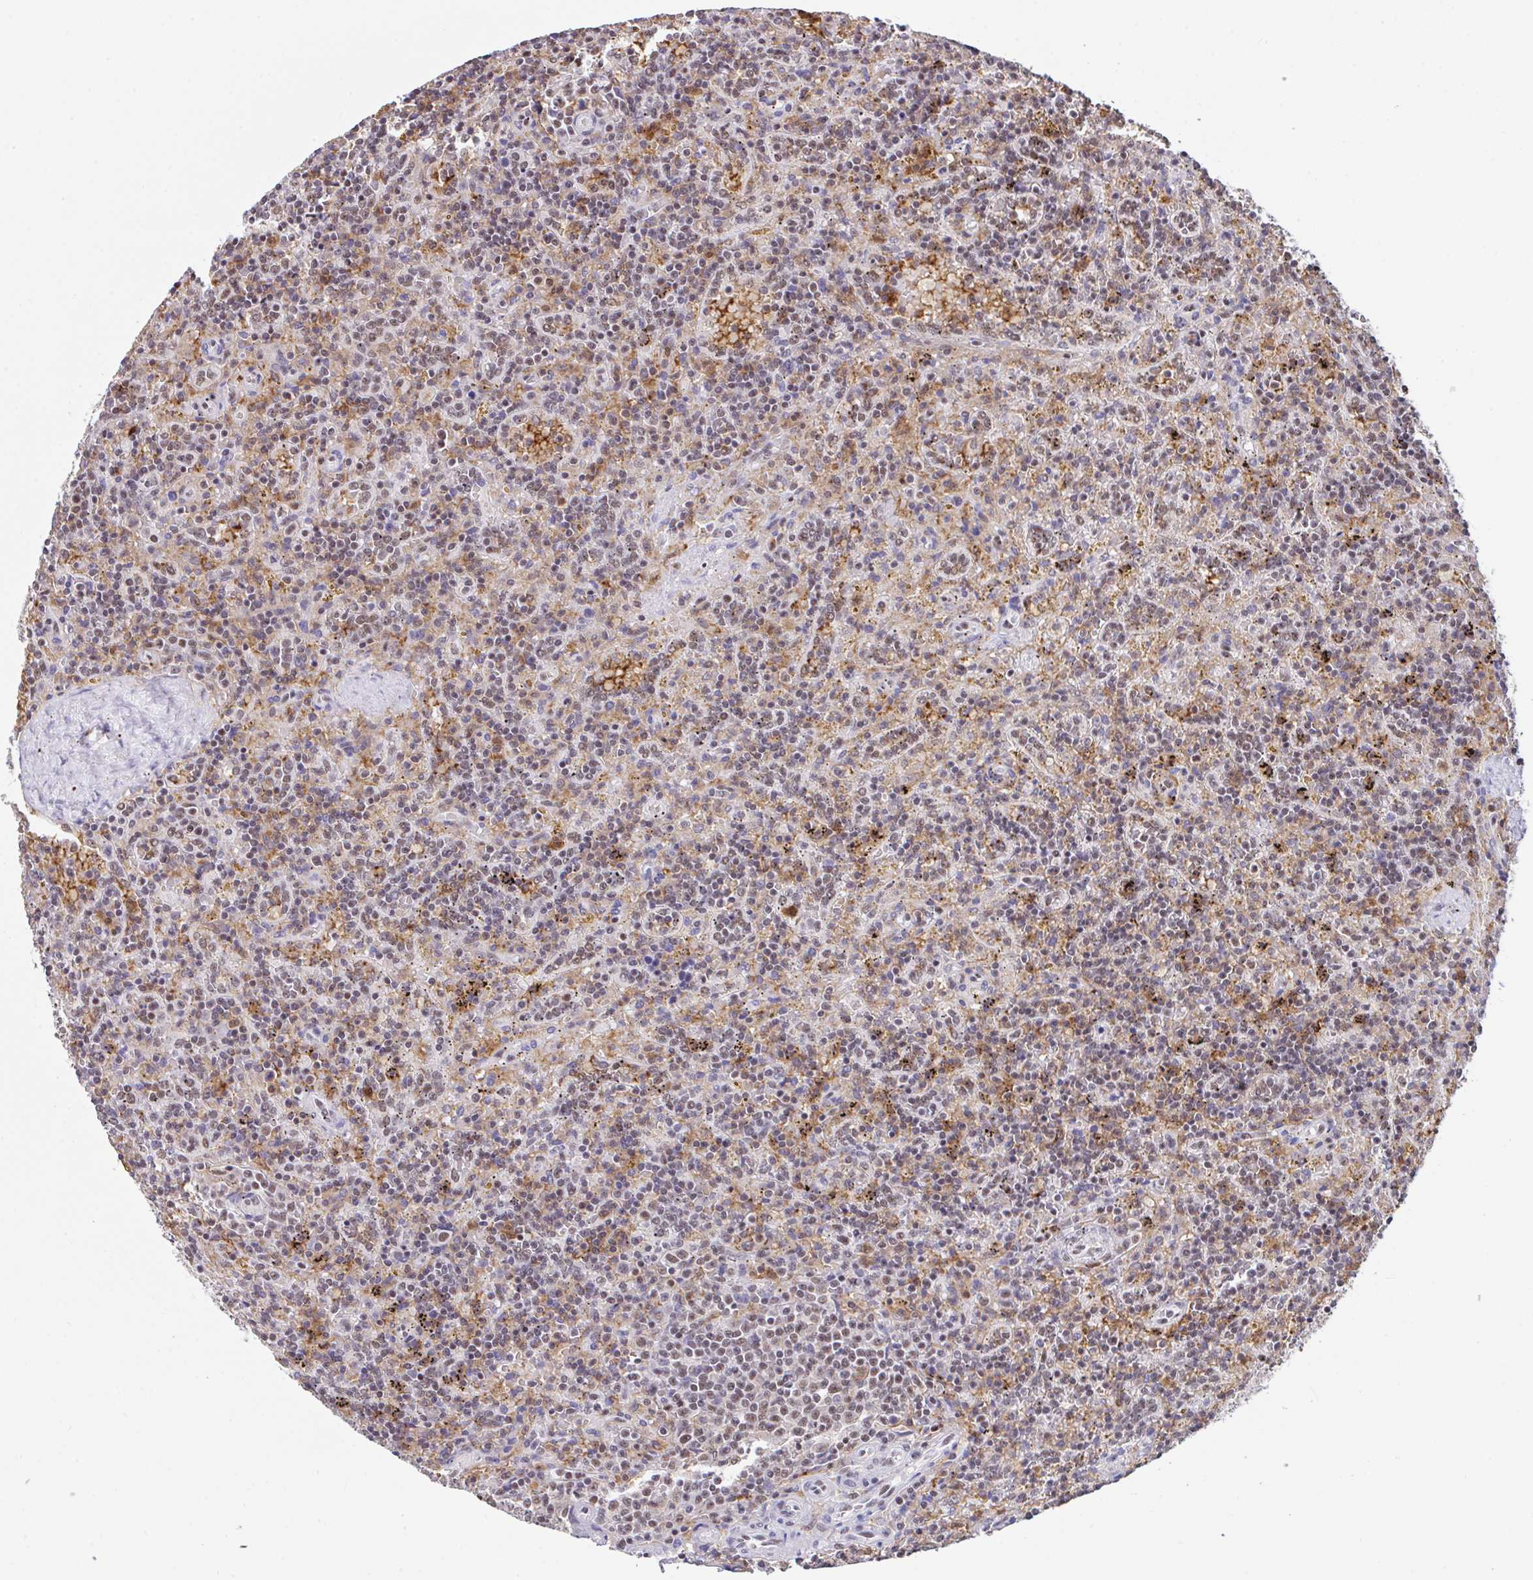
{"staining": {"intensity": "weak", "quantity": "25%-75%", "location": "nuclear"}, "tissue": "lymphoma", "cell_type": "Tumor cells", "image_type": "cancer", "snomed": [{"axis": "morphology", "description": "Malignant lymphoma, non-Hodgkin's type, Low grade"}, {"axis": "topography", "description": "Spleen"}], "caption": "Immunohistochemical staining of low-grade malignant lymphoma, non-Hodgkin's type shows low levels of weak nuclear protein positivity in approximately 25%-75% of tumor cells. The staining was performed using DAB (3,3'-diaminobenzidine) to visualize the protein expression in brown, while the nuclei were stained in blue with hematoxylin (Magnification: 20x).", "gene": "OR6K3", "patient": {"sex": "male", "age": 67}}